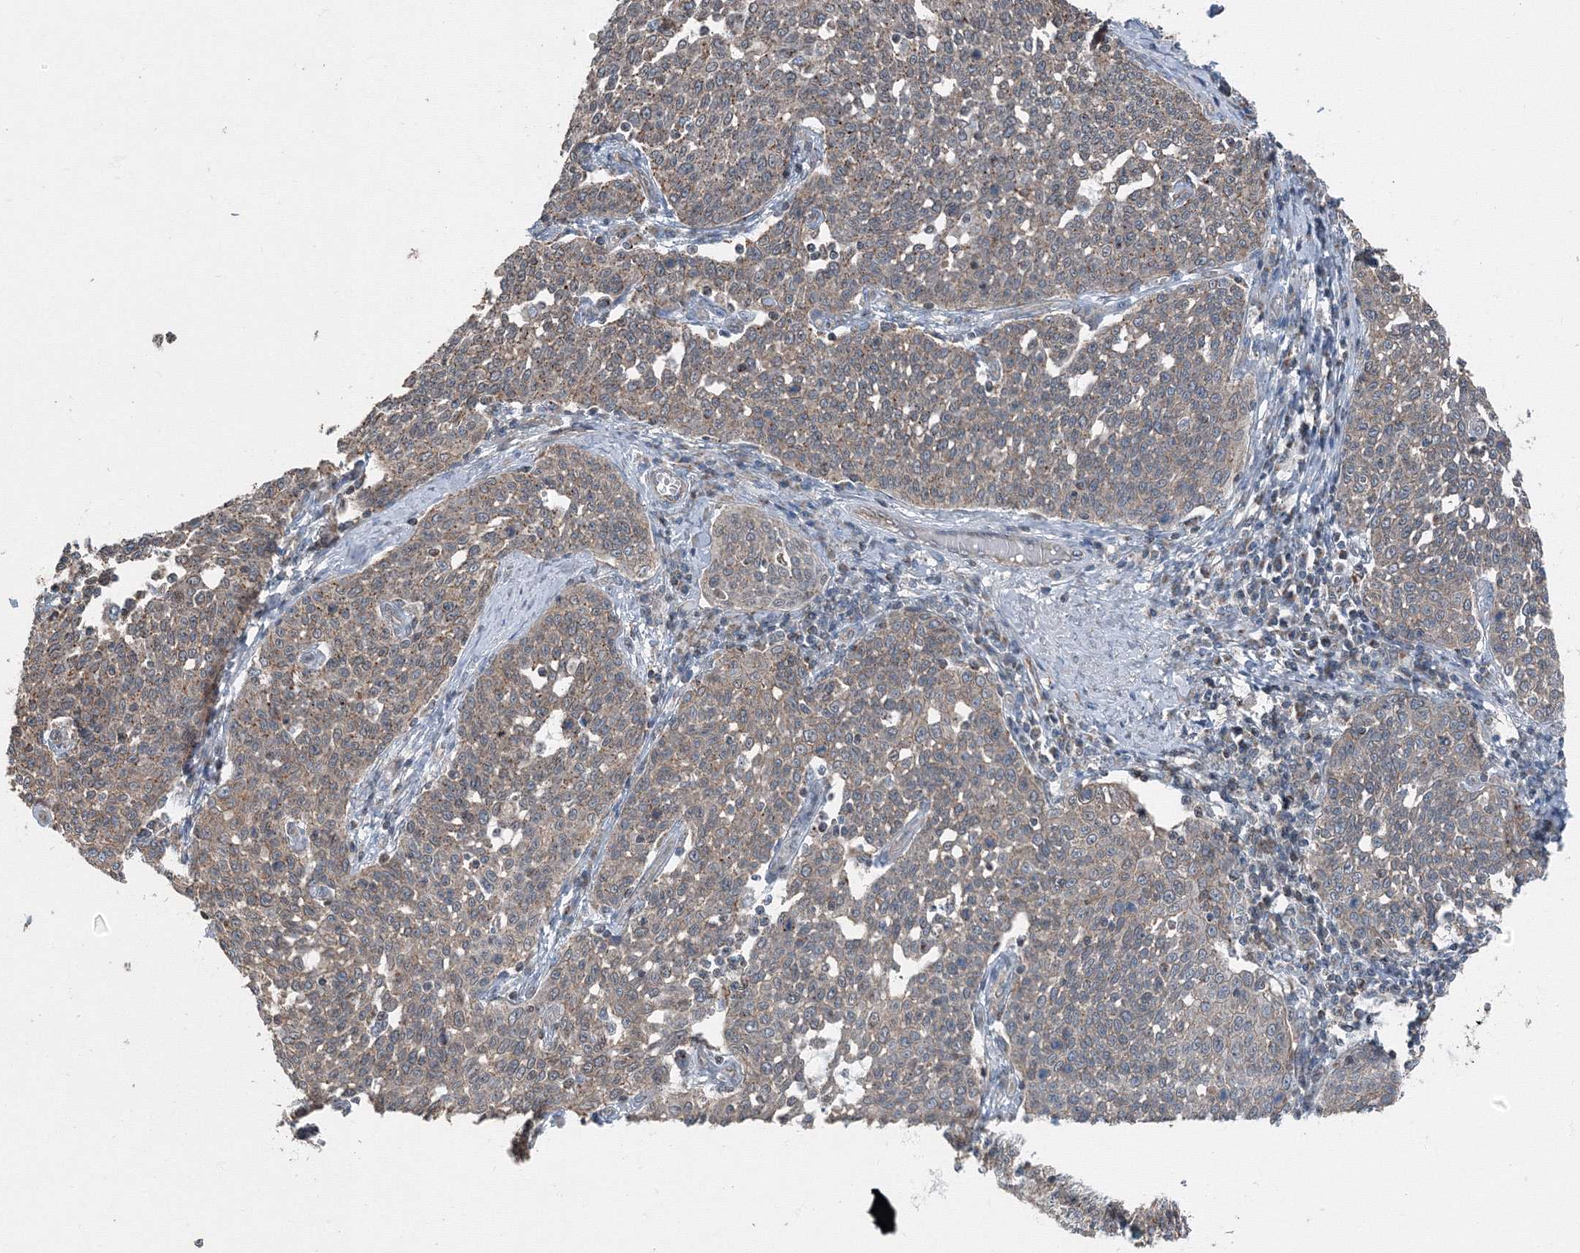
{"staining": {"intensity": "weak", "quantity": ">75%", "location": "cytoplasmic/membranous"}, "tissue": "cervical cancer", "cell_type": "Tumor cells", "image_type": "cancer", "snomed": [{"axis": "morphology", "description": "Squamous cell carcinoma, NOS"}, {"axis": "topography", "description": "Cervix"}], "caption": "The image reveals immunohistochemical staining of cervical squamous cell carcinoma. There is weak cytoplasmic/membranous staining is present in about >75% of tumor cells.", "gene": "AASDH", "patient": {"sex": "female", "age": 34}}